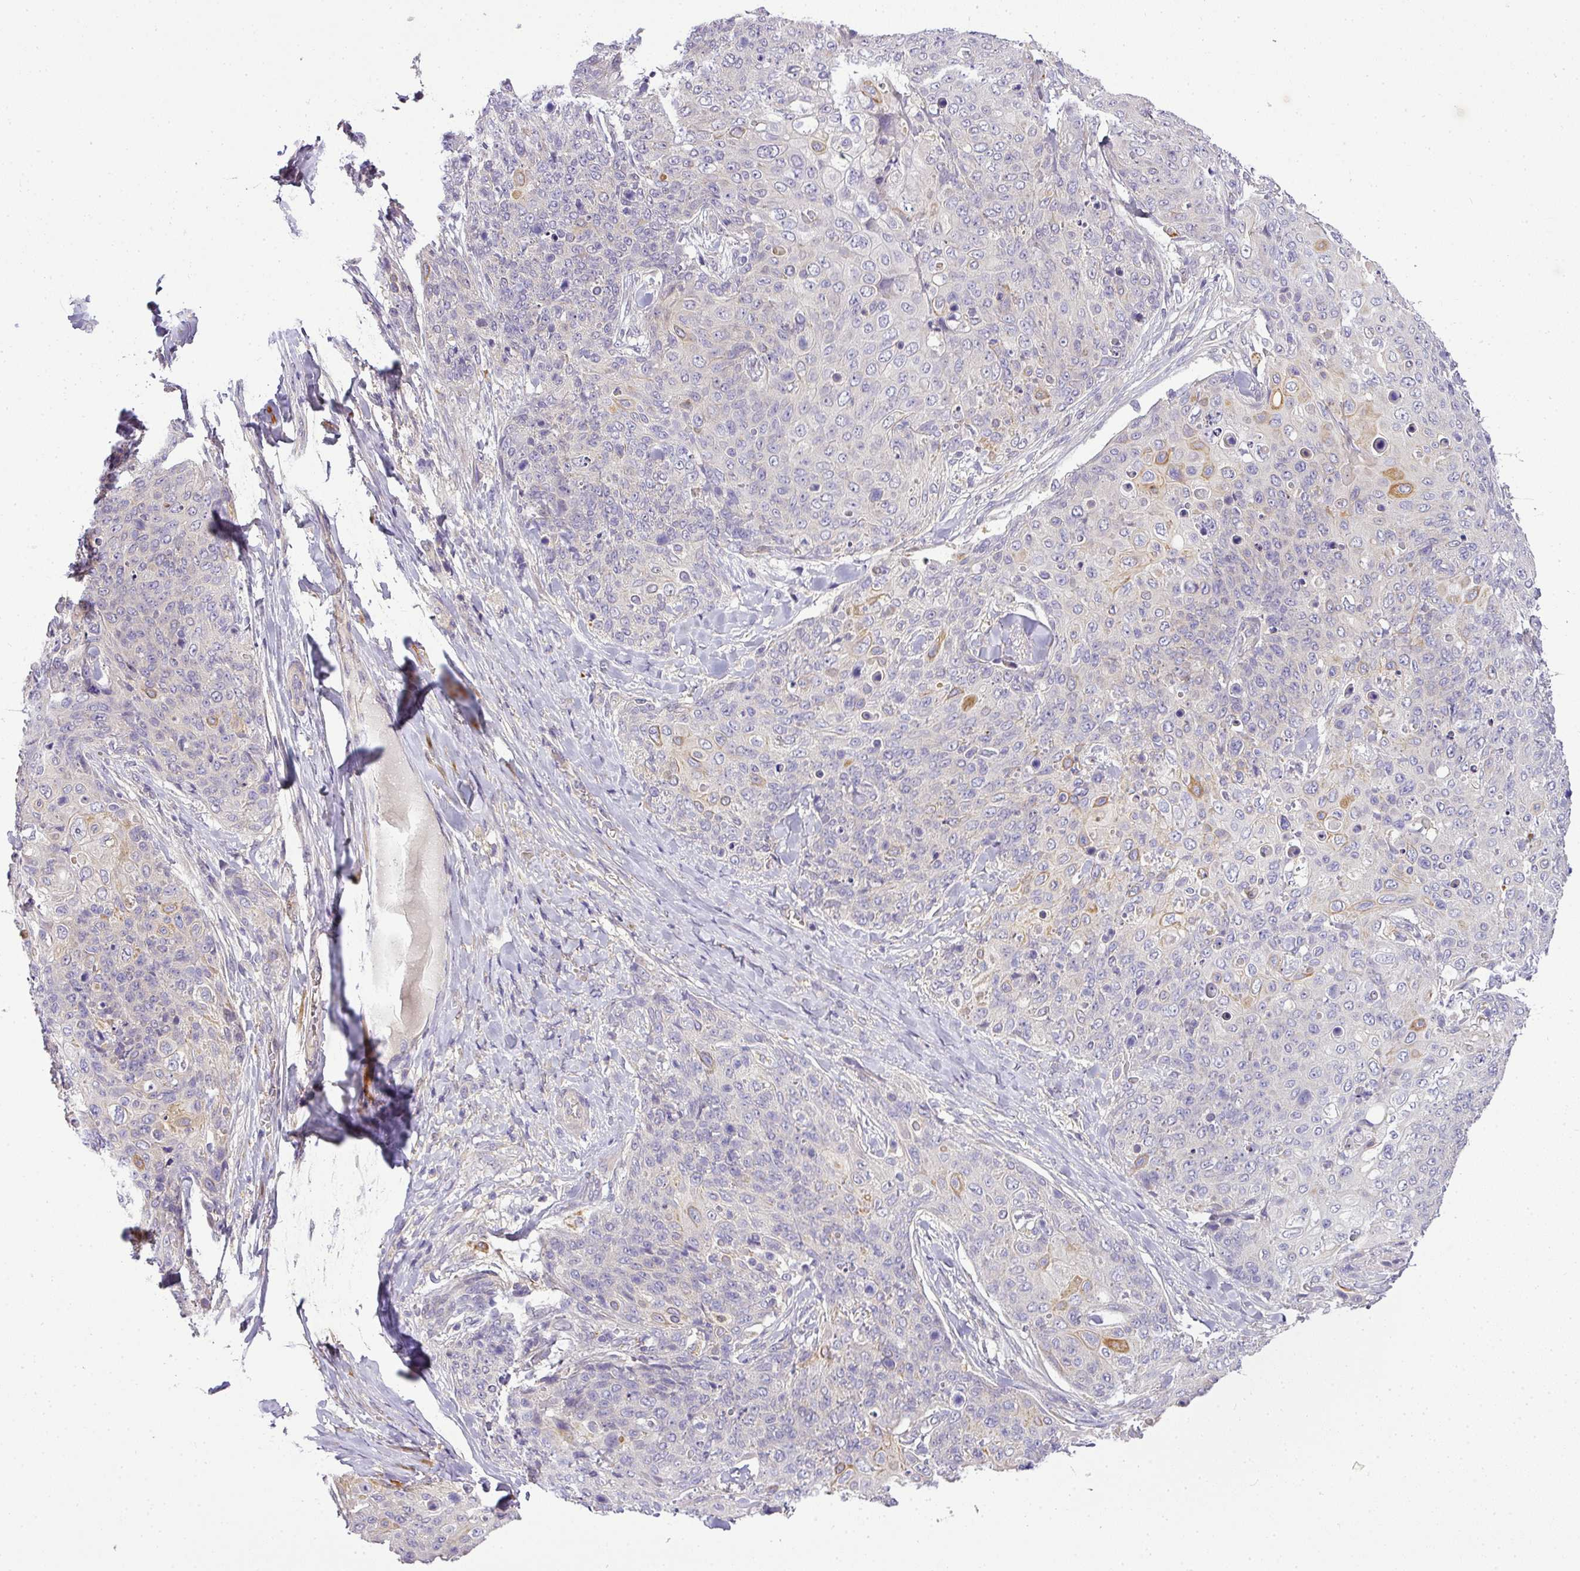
{"staining": {"intensity": "moderate", "quantity": "<25%", "location": "cytoplasmic/membranous"}, "tissue": "skin cancer", "cell_type": "Tumor cells", "image_type": "cancer", "snomed": [{"axis": "morphology", "description": "Squamous cell carcinoma, NOS"}, {"axis": "topography", "description": "Skin"}, {"axis": "topography", "description": "Vulva"}], "caption": "IHC micrograph of neoplastic tissue: human skin cancer stained using immunohistochemistry (IHC) reveals low levels of moderate protein expression localized specifically in the cytoplasmic/membranous of tumor cells, appearing as a cytoplasmic/membranous brown color.", "gene": "ADH5", "patient": {"sex": "female", "age": 85}}